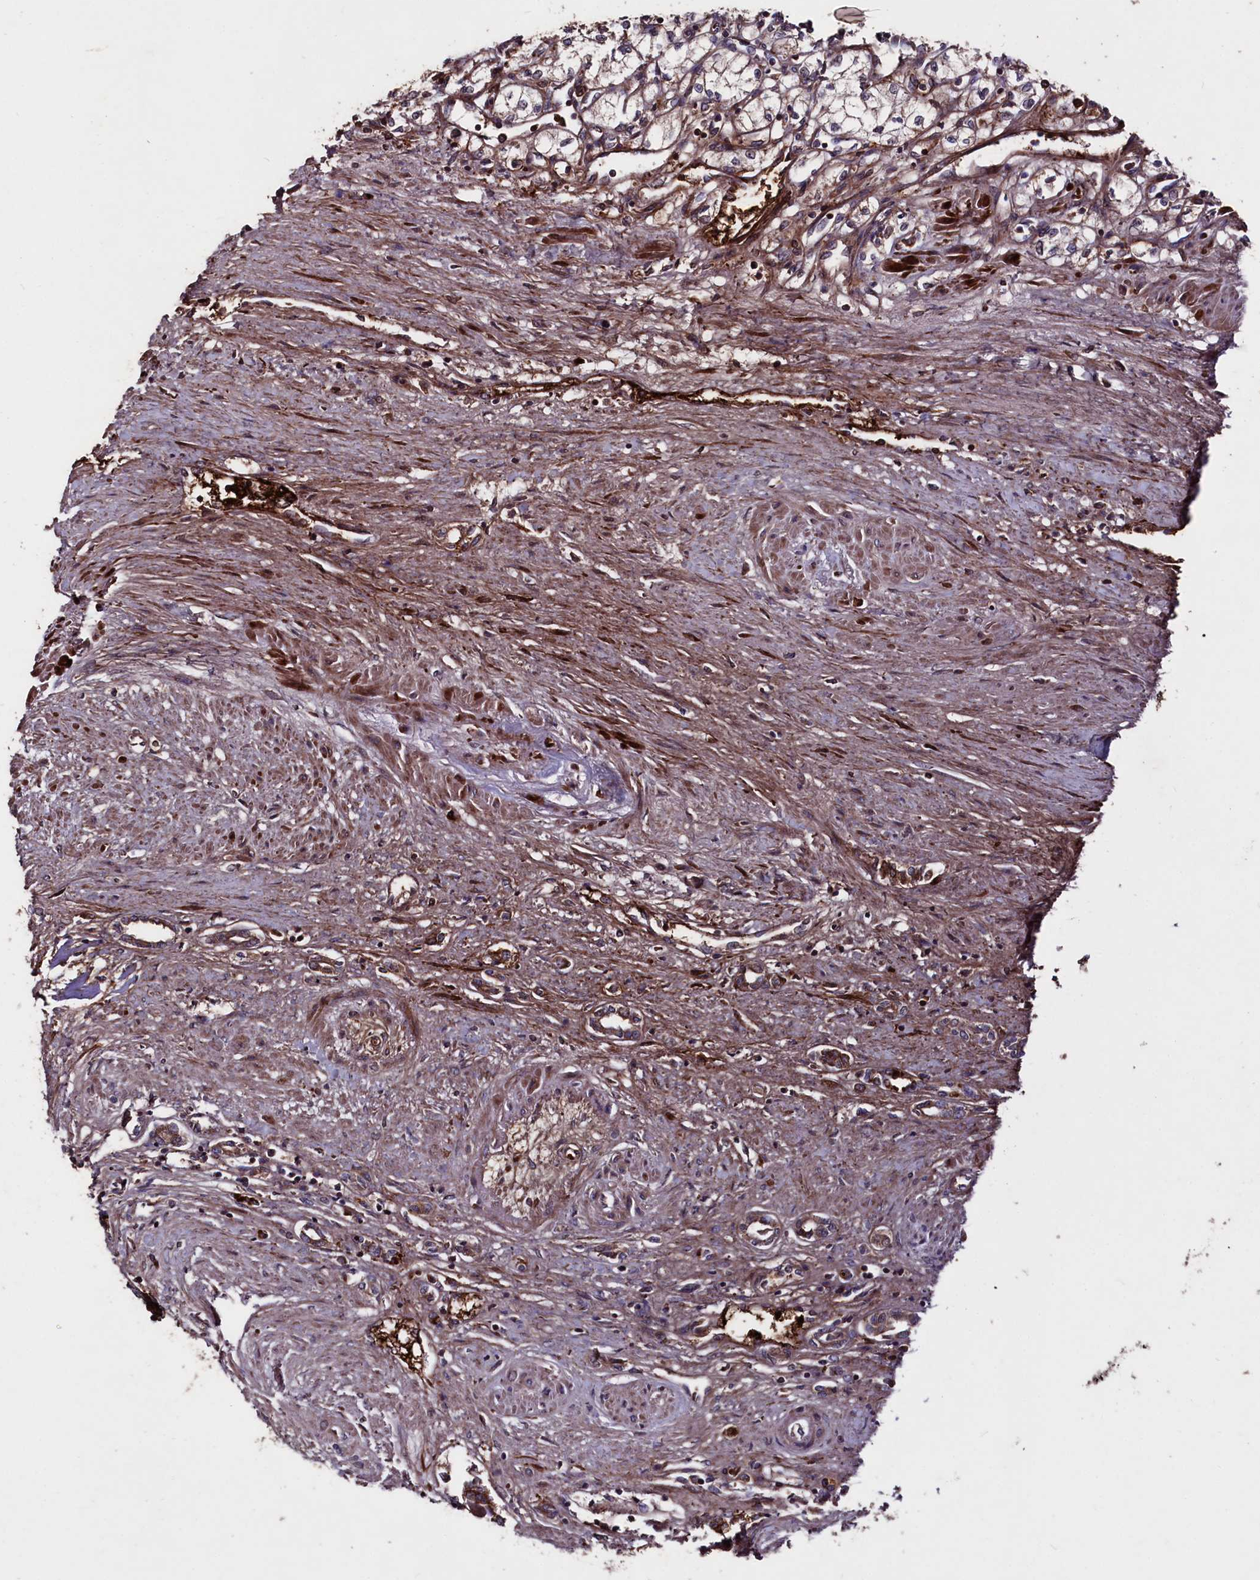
{"staining": {"intensity": "moderate", "quantity": "<25%", "location": "cytoplasmic/membranous"}, "tissue": "renal cancer", "cell_type": "Tumor cells", "image_type": "cancer", "snomed": [{"axis": "morphology", "description": "Adenocarcinoma, NOS"}, {"axis": "topography", "description": "Kidney"}], "caption": "Immunohistochemical staining of human renal cancer displays low levels of moderate cytoplasmic/membranous protein positivity in approximately <25% of tumor cells.", "gene": "MYO1H", "patient": {"sex": "male", "age": 59}}